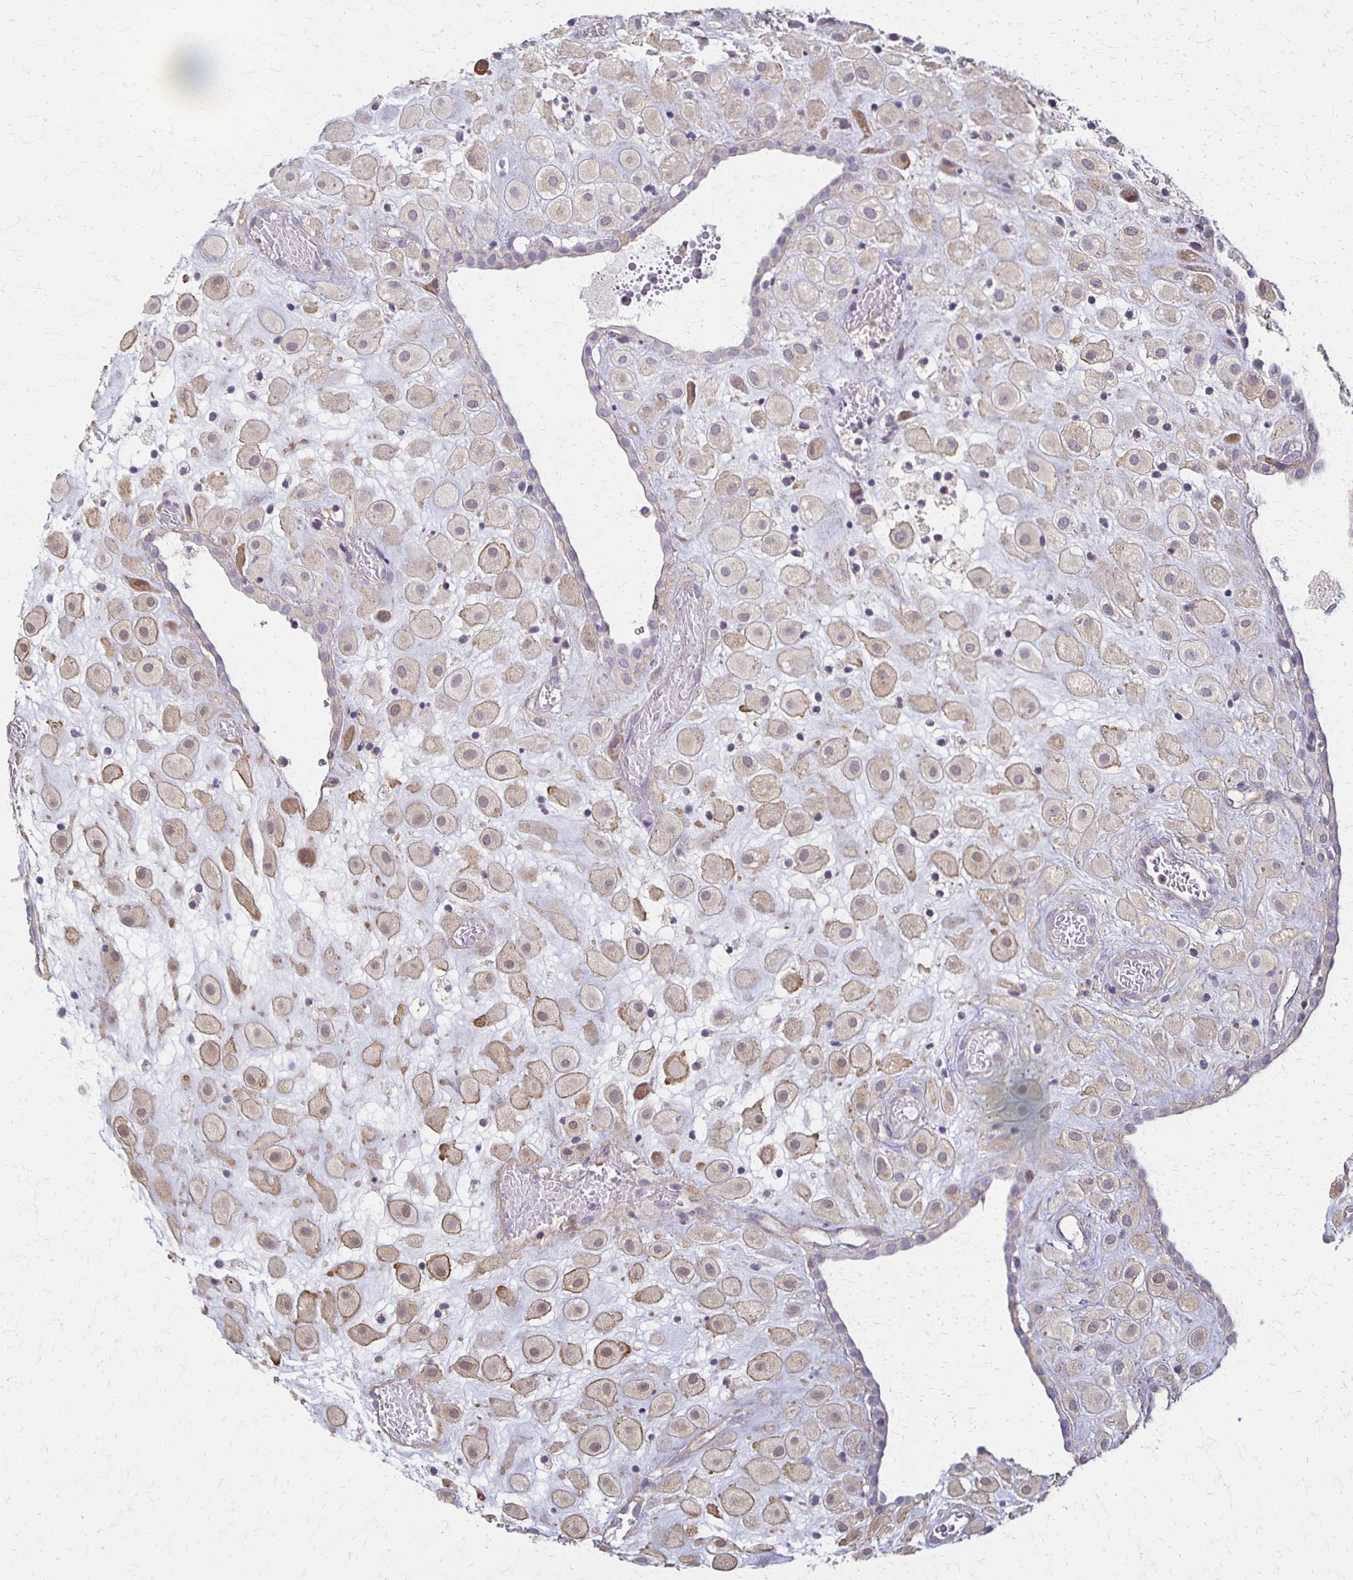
{"staining": {"intensity": "weak", "quantity": ">75%", "location": "cytoplasmic/membranous"}, "tissue": "placenta", "cell_type": "Decidual cells", "image_type": "normal", "snomed": [{"axis": "morphology", "description": "Normal tissue, NOS"}, {"axis": "topography", "description": "Placenta"}], "caption": "Protein expression analysis of benign human placenta reveals weak cytoplasmic/membranous expression in approximately >75% of decidual cells.", "gene": "GPX4", "patient": {"sex": "female", "age": 24}}